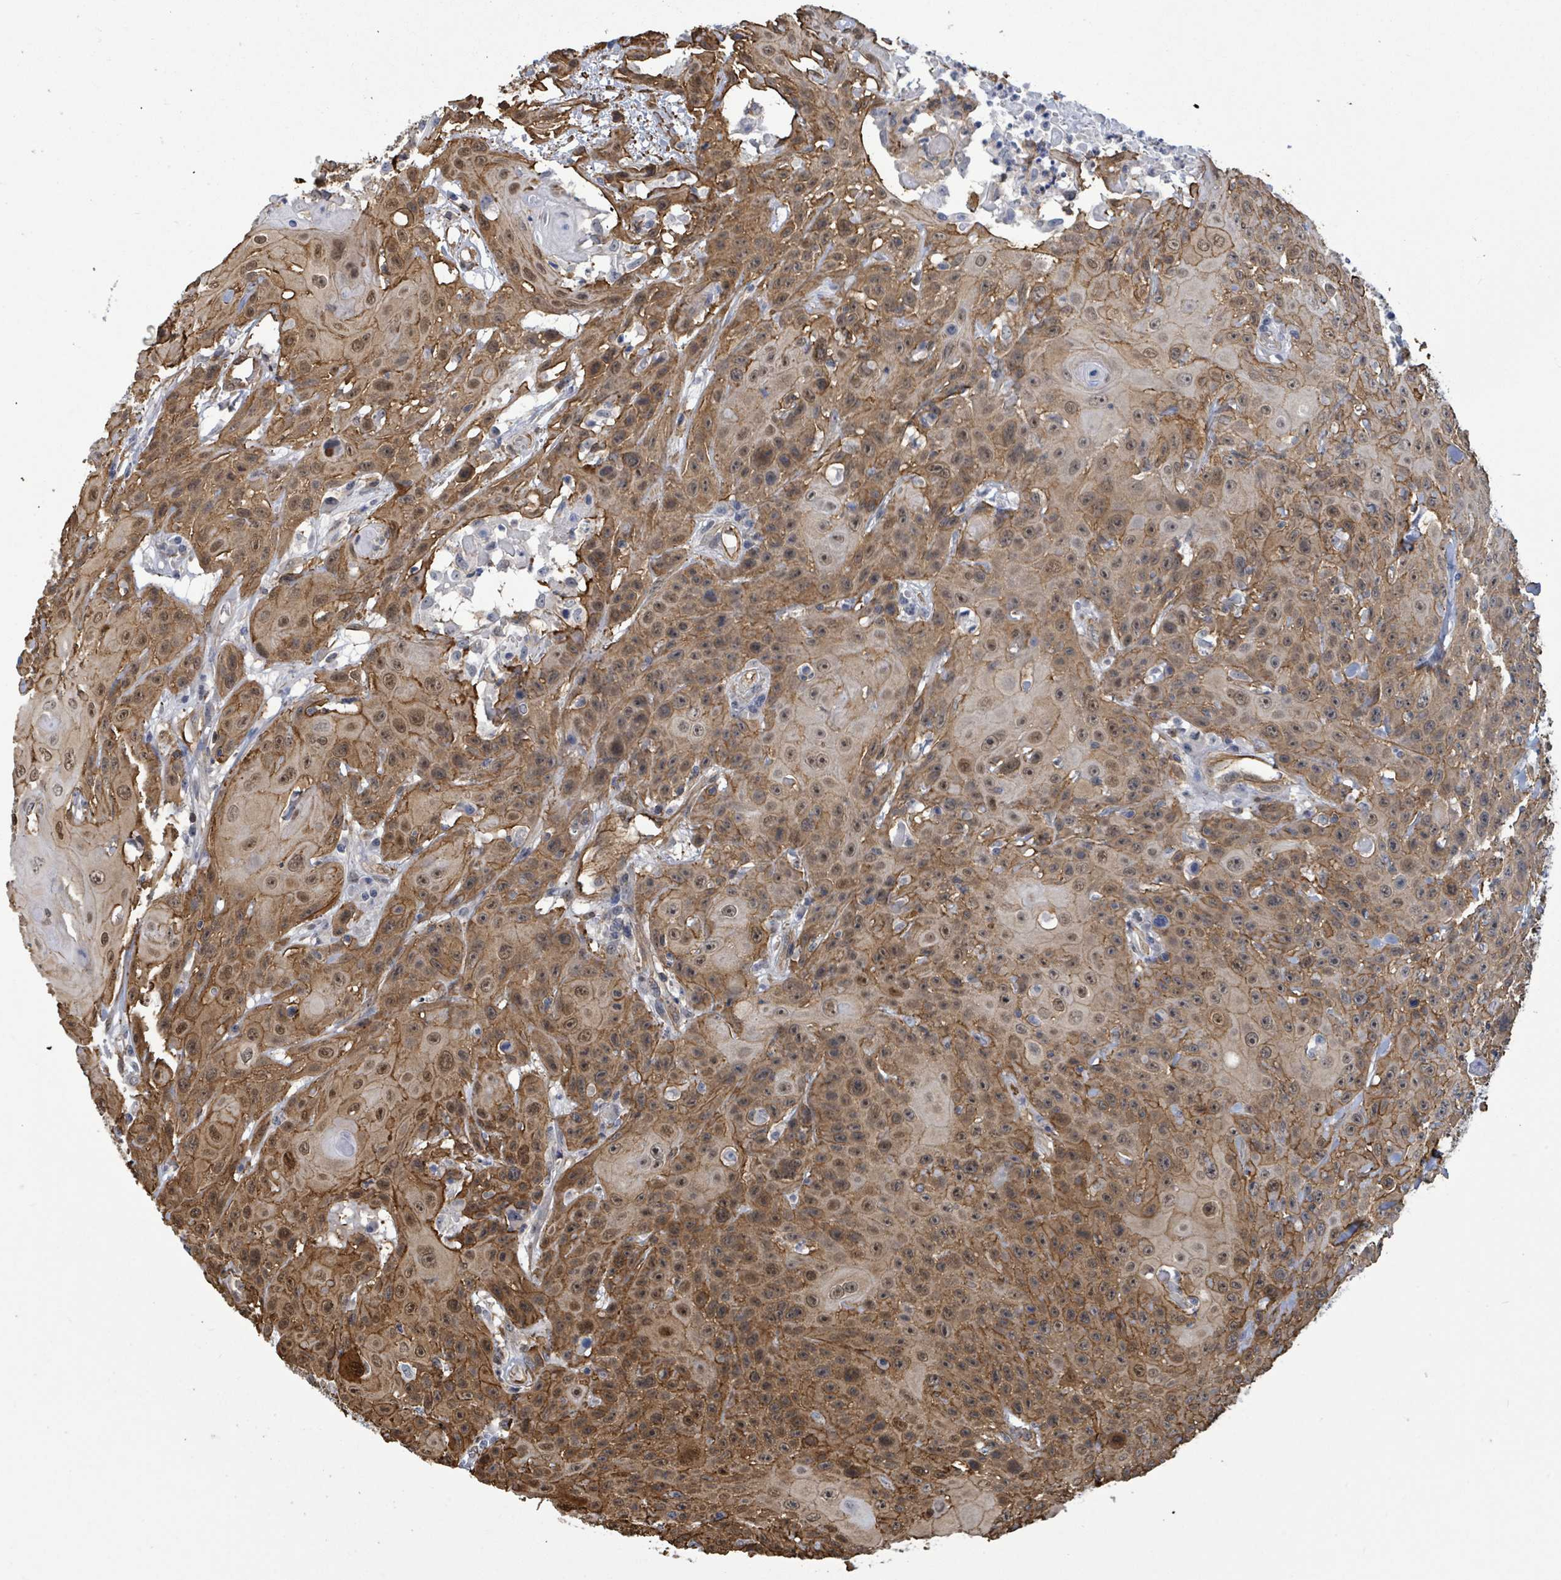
{"staining": {"intensity": "moderate", "quantity": ">75%", "location": "cytoplasmic/membranous,nuclear"}, "tissue": "head and neck cancer", "cell_type": "Tumor cells", "image_type": "cancer", "snomed": [{"axis": "morphology", "description": "Squamous cell carcinoma, NOS"}, {"axis": "topography", "description": "Skin"}, {"axis": "topography", "description": "Head-Neck"}], "caption": "This micrograph displays immunohistochemistry staining of head and neck cancer, with medium moderate cytoplasmic/membranous and nuclear staining in about >75% of tumor cells.", "gene": "PRKRIP1", "patient": {"sex": "male", "age": 80}}